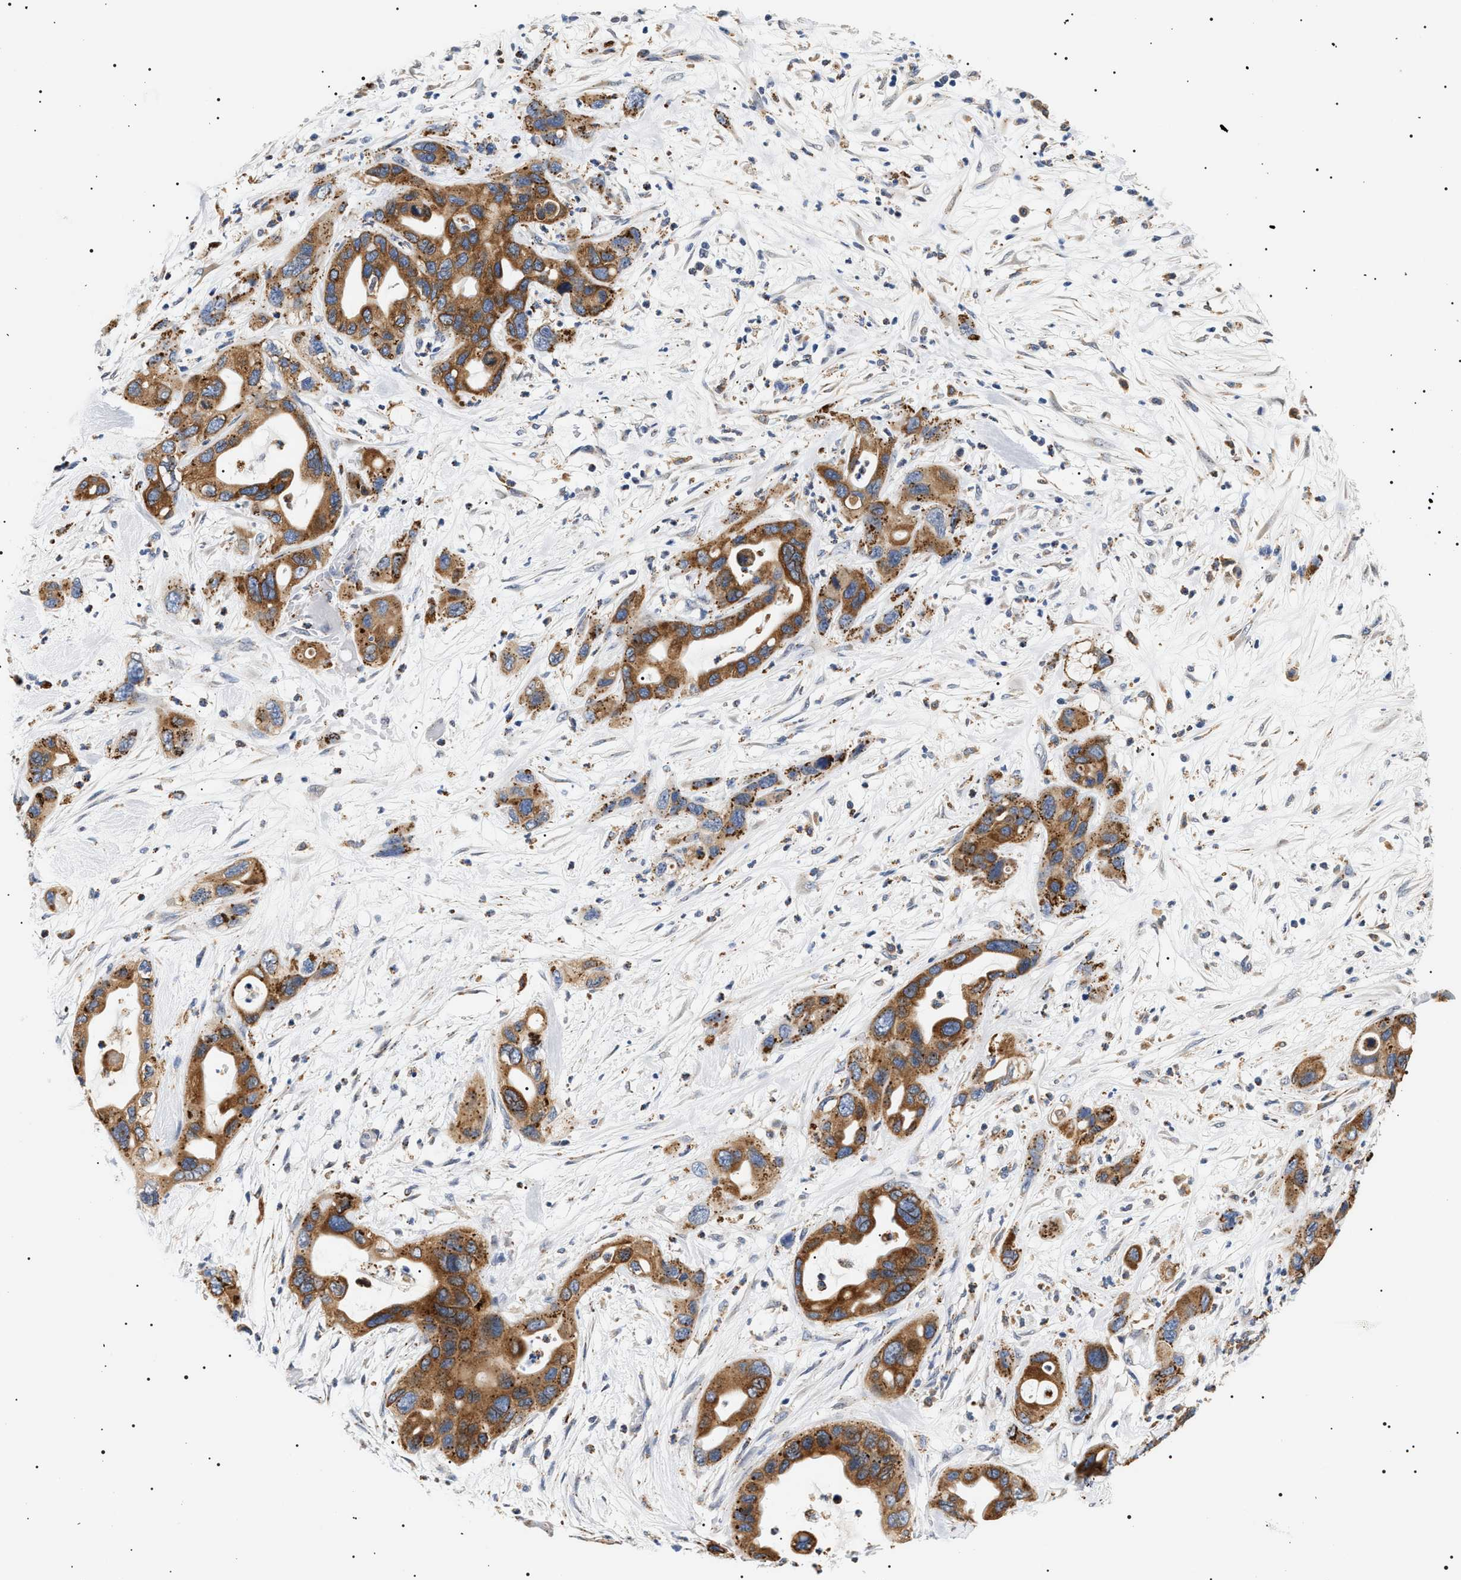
{"staining": {"intensity": "strong", "quantity": ">75%", "location": "cytoplasmic/membranous"}, "tissue": "pancreatic cancer", "cell_type": "Tumor cells", "image_type": "cancer", "snomed": [{"axis": "morphology", "description": "Adenocarcinoma, NOS"}, {"axis": "topography", "description": "Pancreas"}], "caption": "Strong cytoplasmic/membranous staining for a protein is seen in approximately >75% of tumor cells of pancreatic adenocarcinoma using immunohistochemistry.", "gene": "HSD17B11", "patient": {"sex": "female", "age": 71}}